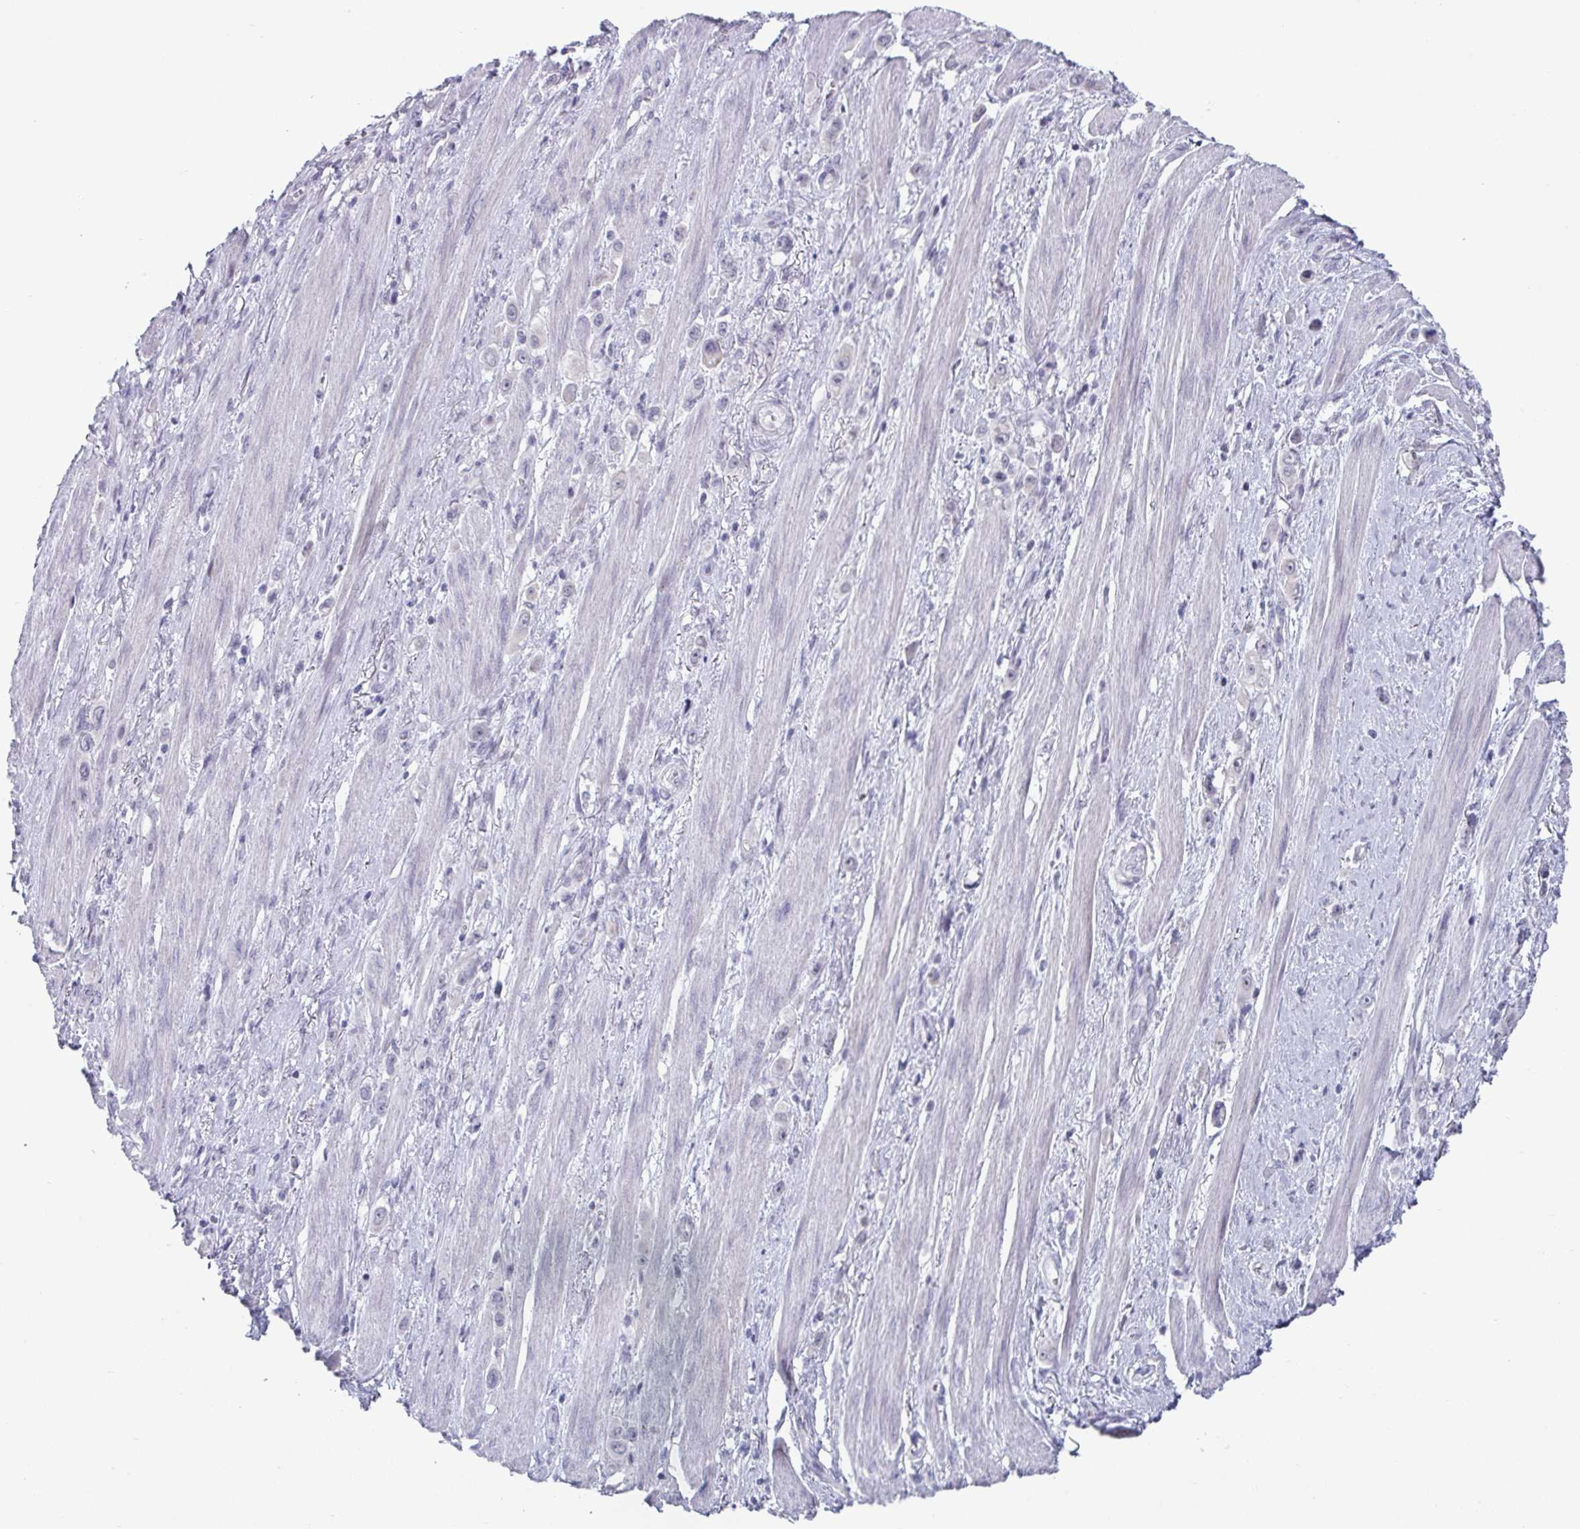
{"staining": {"intensity": "negative", "quantity": "none", "location": "none"}, "tissue": "stomach cancer", "cell_type": "Tumor cells", "image_type": "cancer", "snomed": [{"axis": "morphology", "description": "Adenocarcinoma, NOS"}, {"axis": "topography", "description": "Stomach, upper"}], "caption": "Tumor cells are negative for protein expression in human stomach cancer.", "gene": "VSIG10L", "patient": {"sex": "male", "age": 75}}